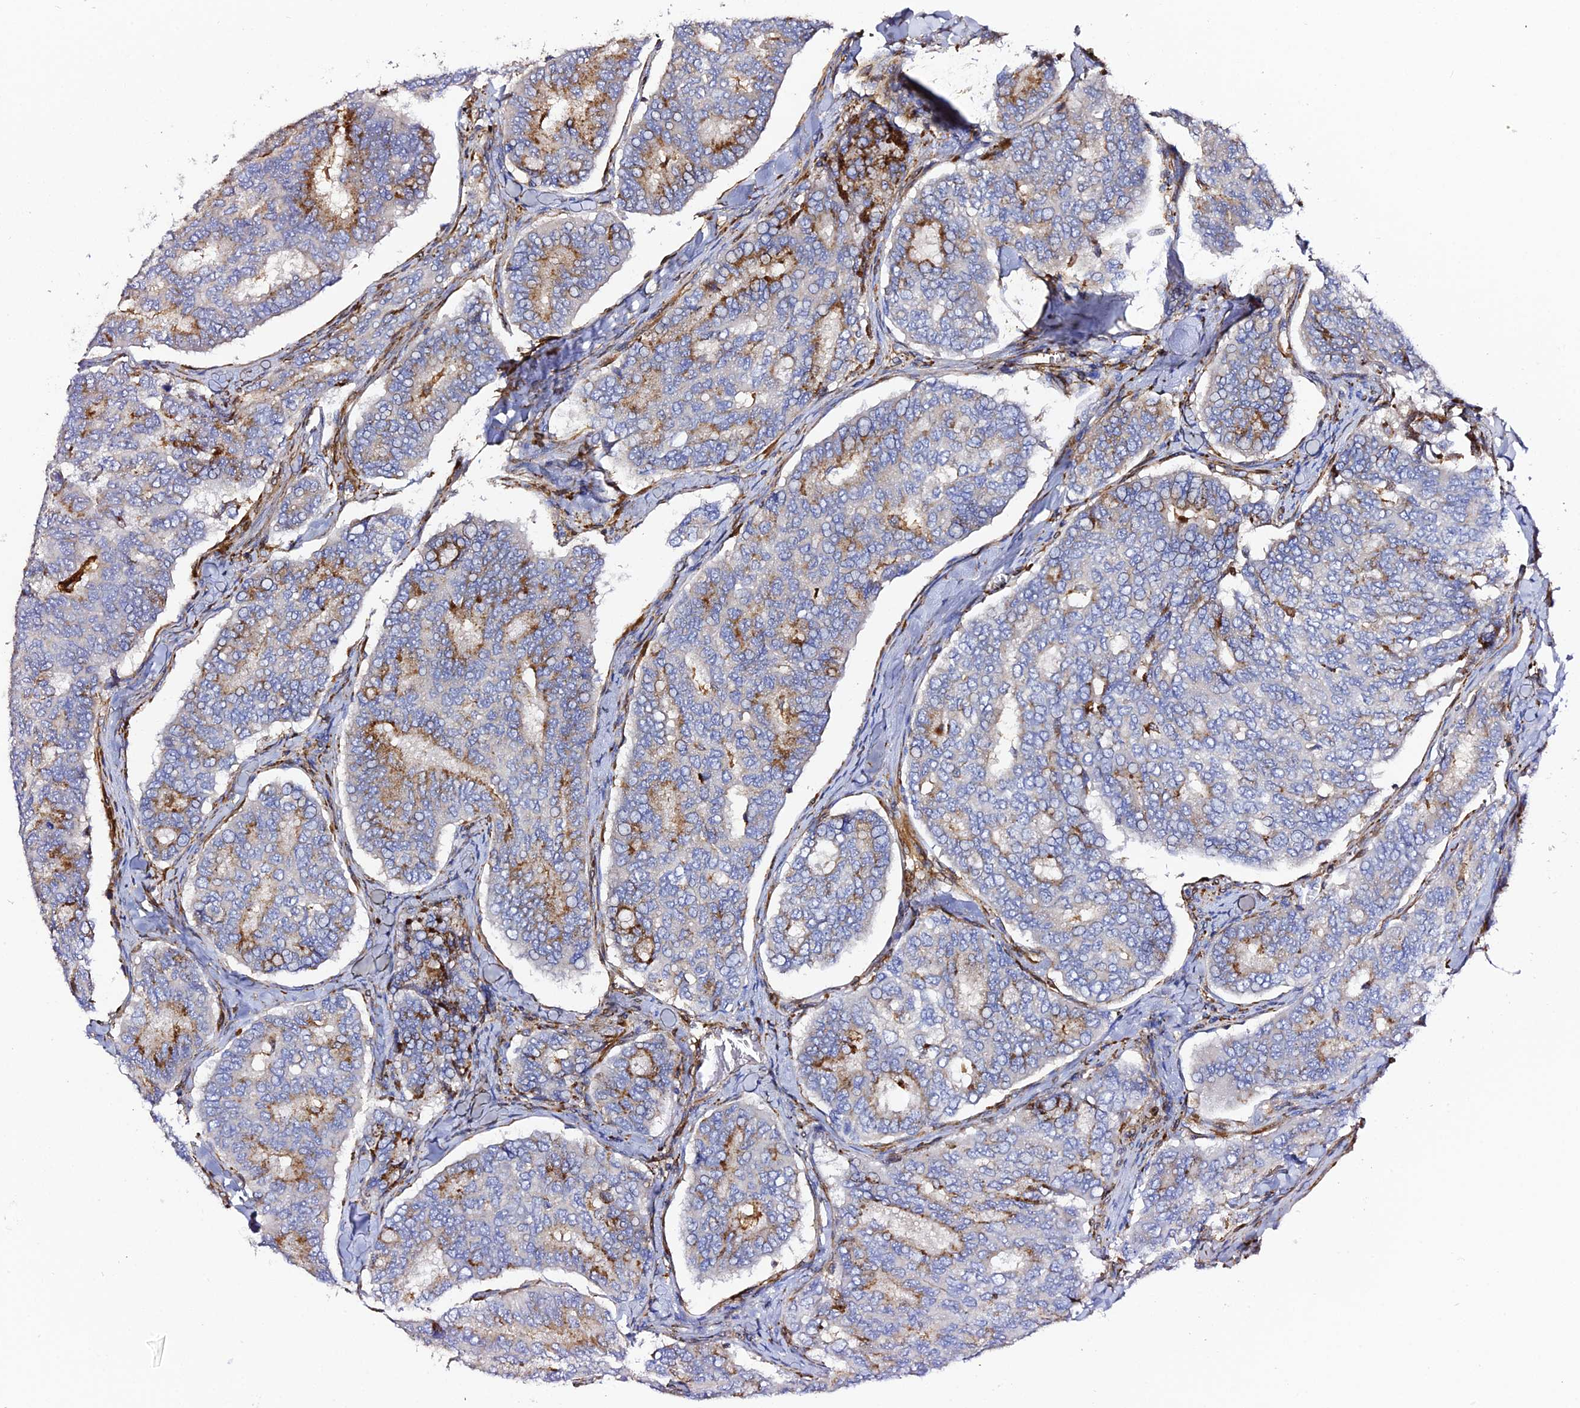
{"staining": {"intensity": "moderate", "quantity": "<25%", "location": "cytoplasmic/membranous"}, "tissue": "thyroid cancer", "cell_type": "Tumor cells", "image_type": "cancer", "snomed": [{"axis": "morphology", "description": "Papillary adenocarcinoma, NOS"}, {"axis": "topography", "description": "Thyroid gland"}], "caption": "Moderate cytoplasmic/membranous positivity is present in about <25% of tumor cells in thyroid cancer (papillary adenocarcinoma).", "gene": "TRPV2", "patient": {"sex": "female", "age": 35}}